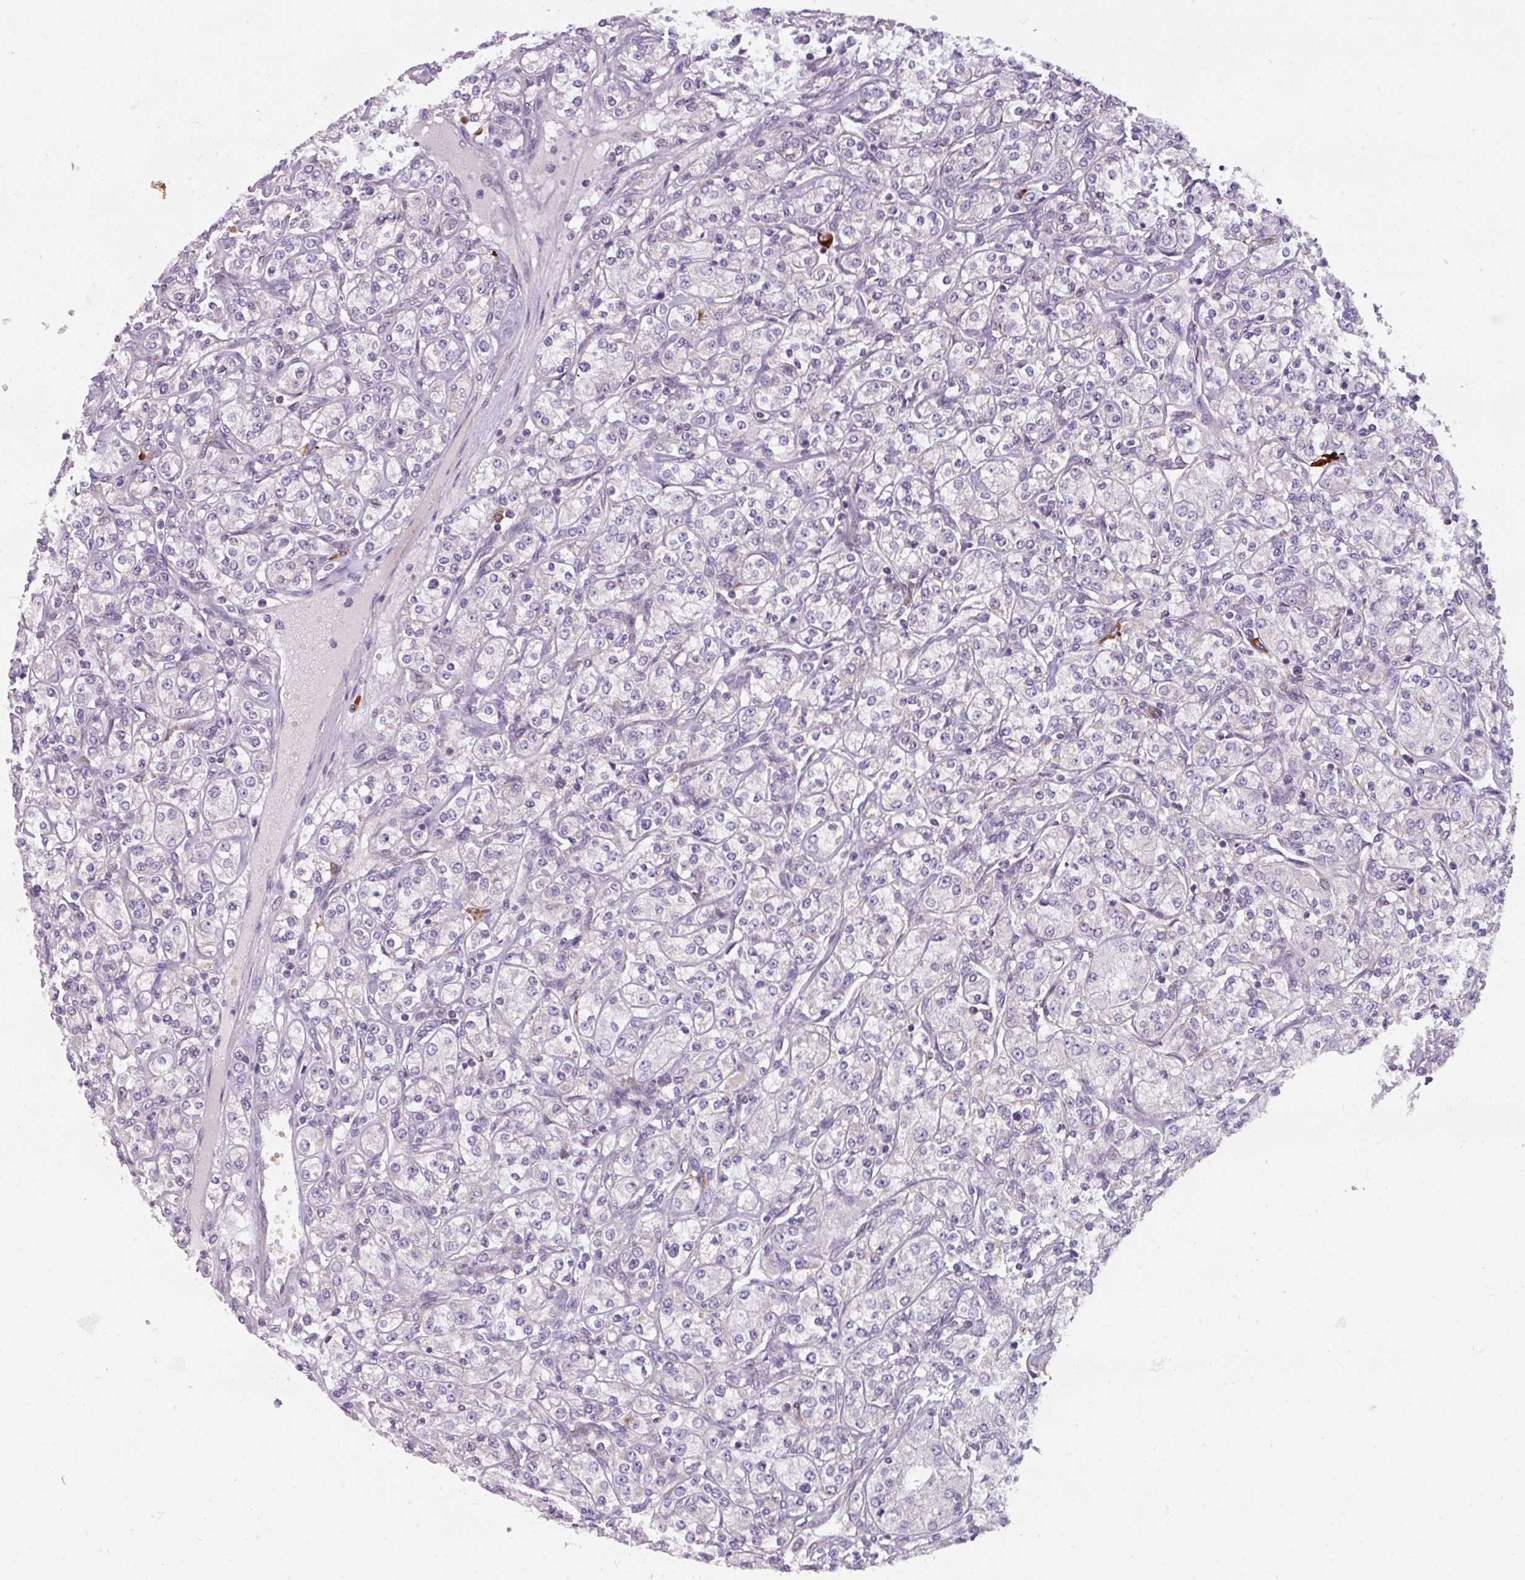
{"staining": {"intensity": "negative", "quantity": "none", "location": "none"}, "tissue": "renal cancer", "cell_type": "Tumor cells", "image_type": "cancer", "snomed": [{"axis": "morphology", "description": "Adenocarcinoma, NOS"}, {"axis": "topography", "description": "Kidney"}], "caption": "High magnification brightfield microscopy of adenocarcinoma (renal) stained with DAB (brown) and counterstained with hematoxylin (blue): tumor cells show no significant positivity.", "gene": "C2orf68", "patient": {"sex": "male", "age": 77}}